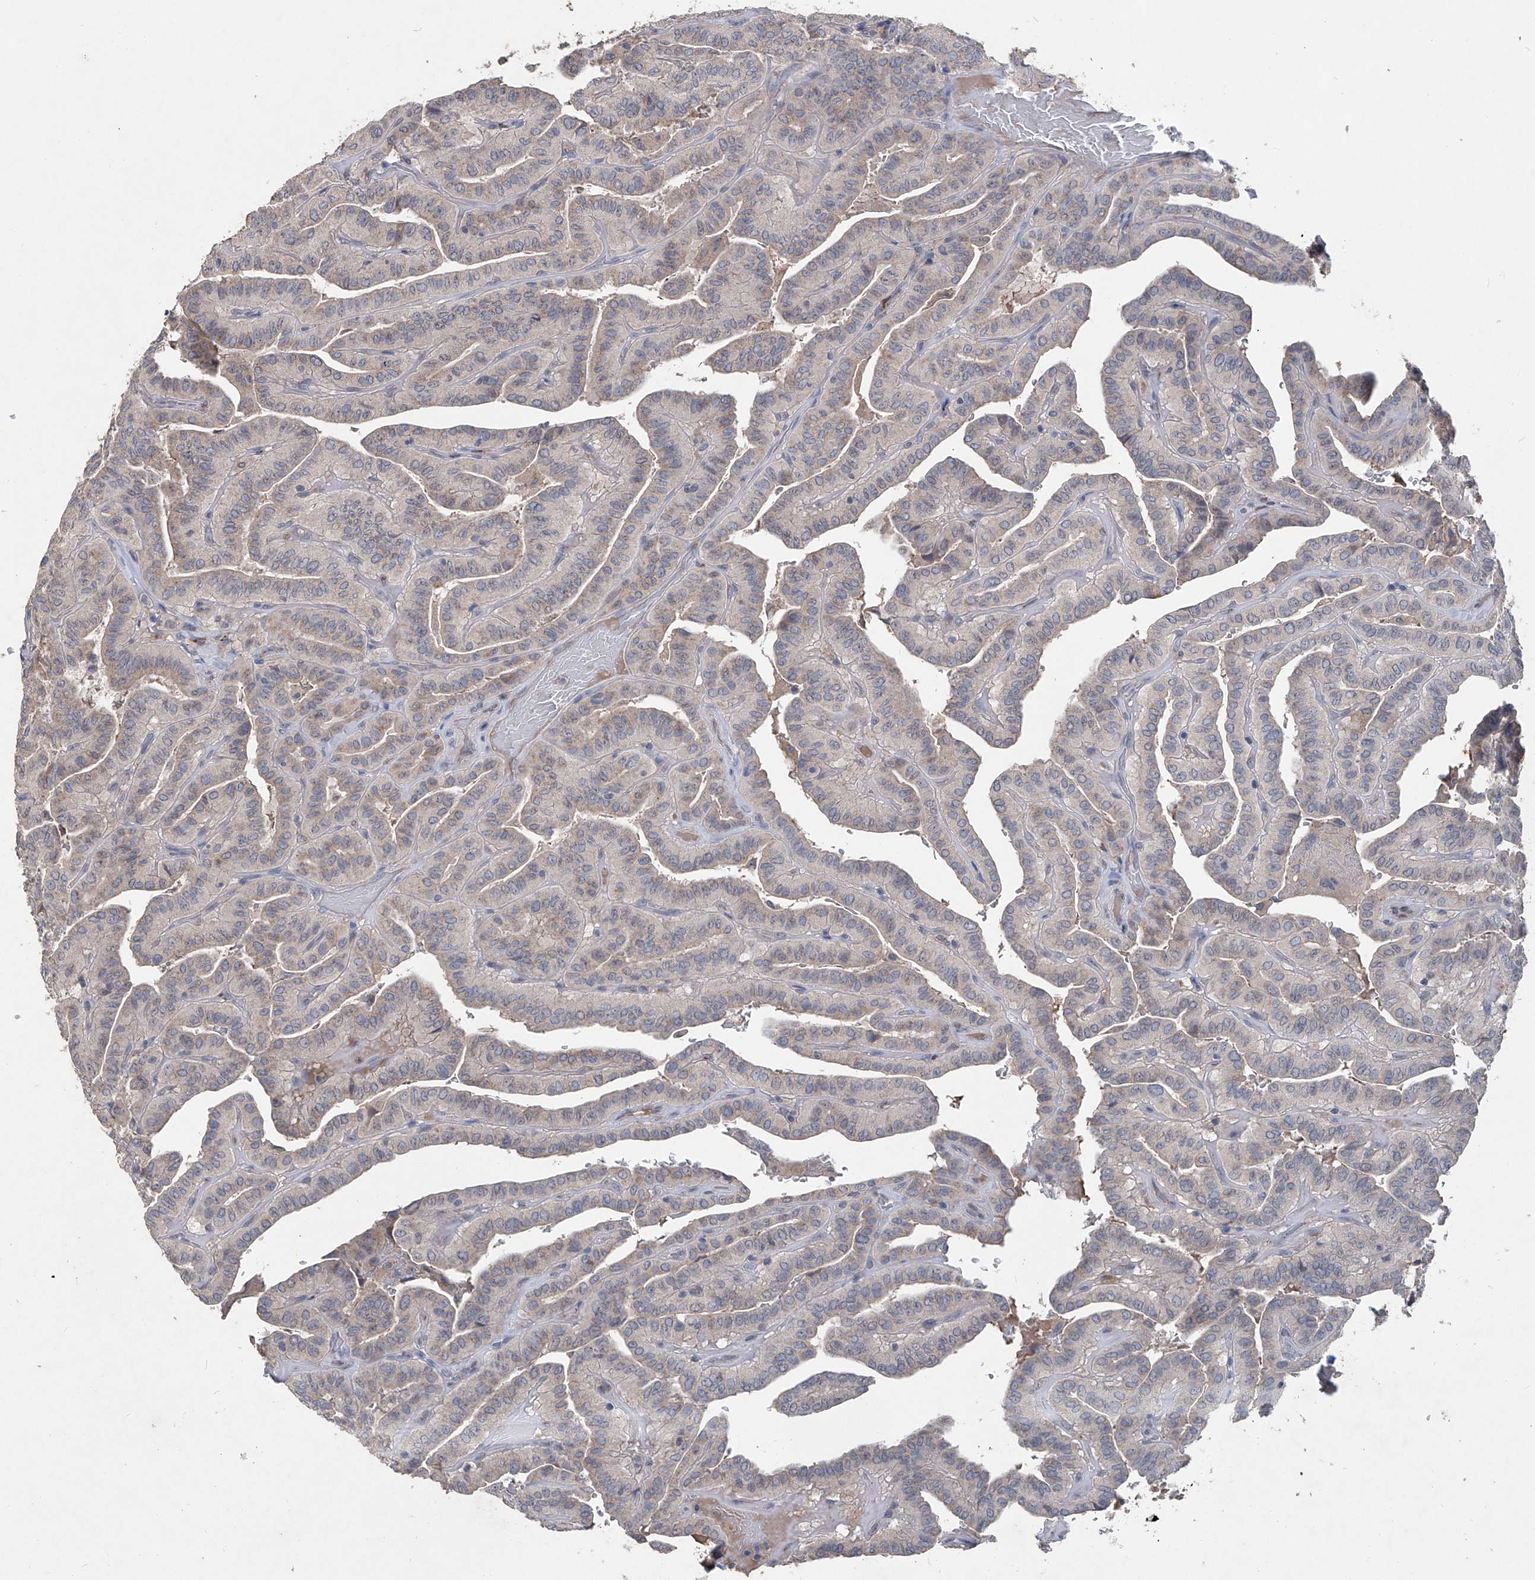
{"staining": {"intensity": "negative", "quantity": "none", "location": "none"}, "tissue": "thyroid cancer", "cell_type": "Tumor cells", "image_type": "cancer", "snomed": [{"axis": "morphology", "description": "Papillary adenocarcinoma, NOS"}, {"axis": "topography", "description": "Thyroid gland"}], "caption": "High magnification brightfield microscopy of papillary adenocarcinoma (thyroid) stained with DAB (brown) and counterstained with hematoxylin (blue): tumor cells show no significant positivity. (DAB (3,3'-diaminobenzidine) immunohistochemistry (IHC) visualized using brightfield microscopy, high magnification).", "gene": "PCSK5", "patient": {"sex": "male", "age": 77}}